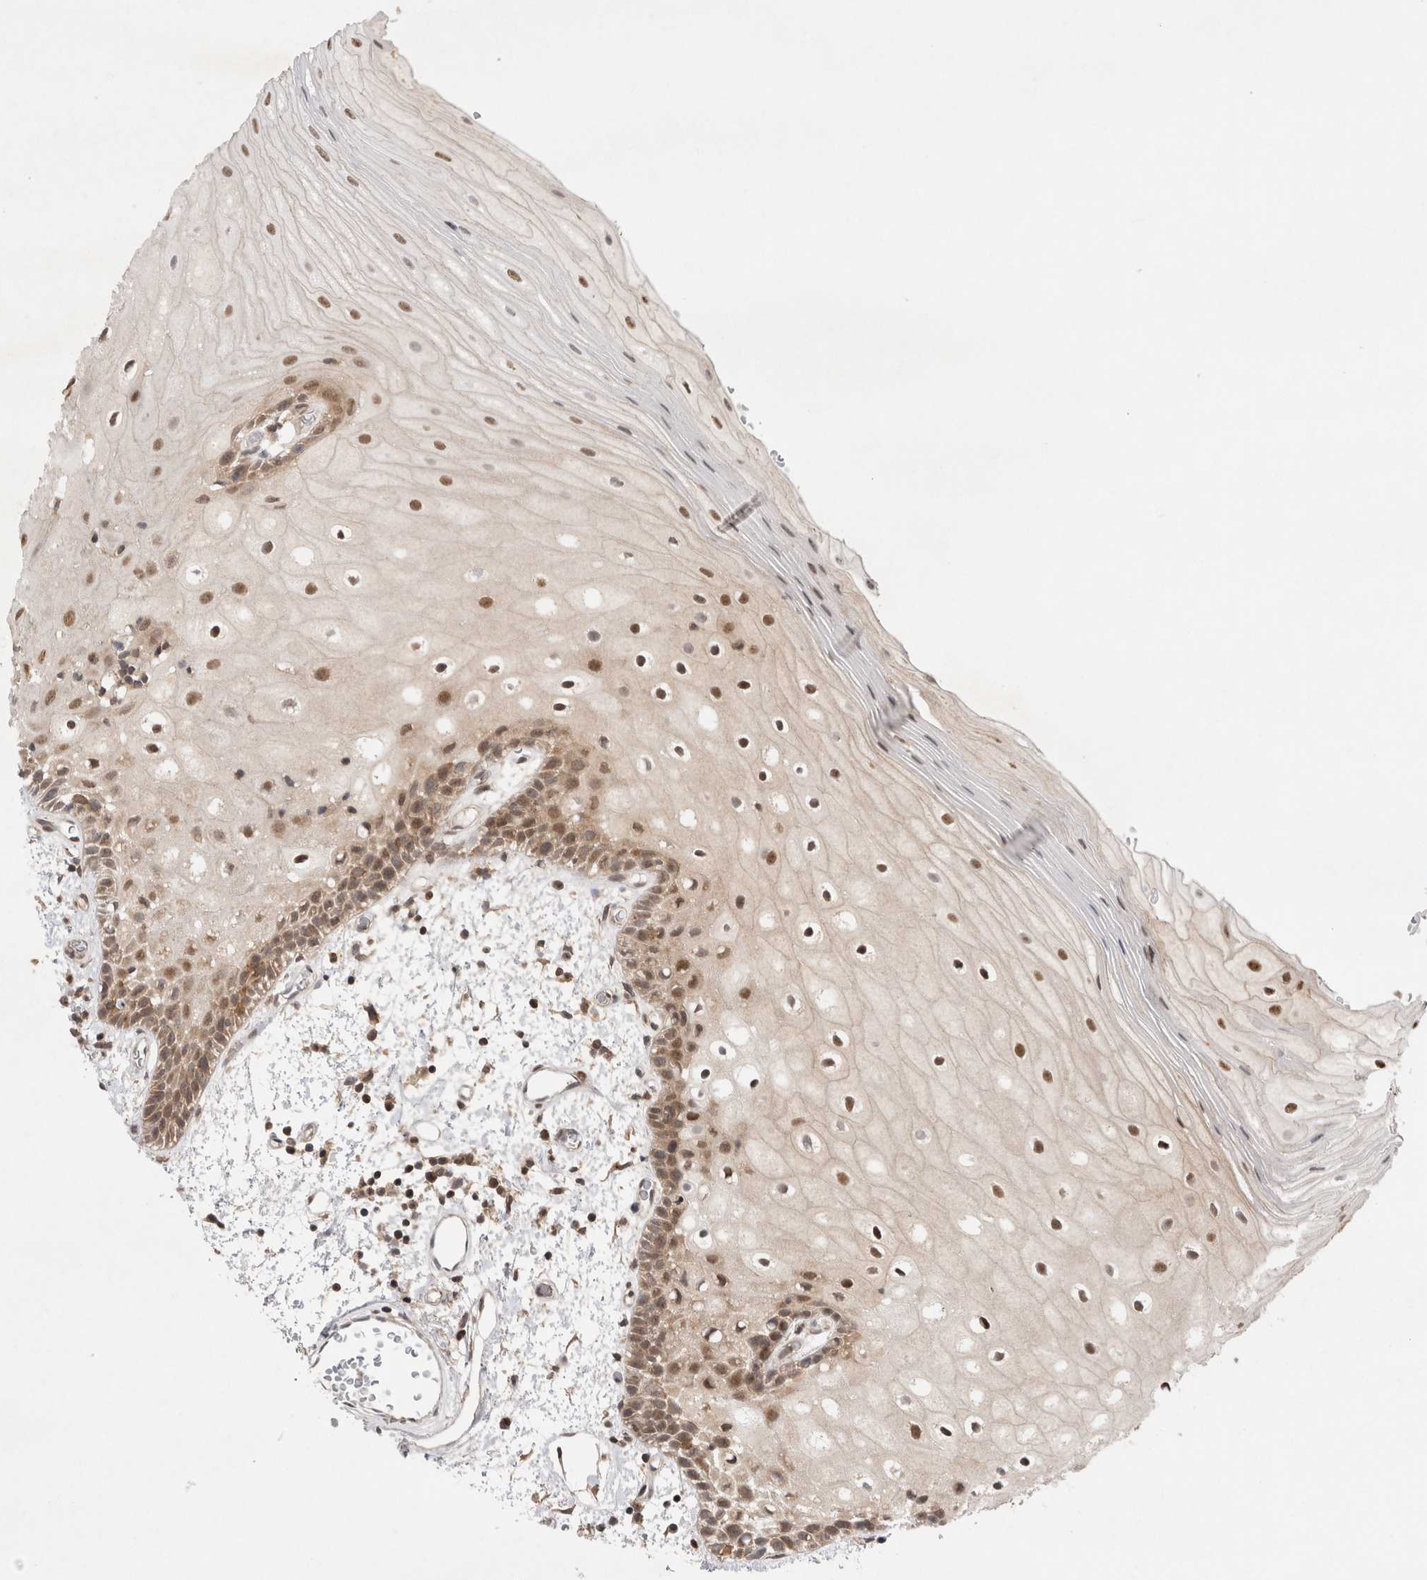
{"staining": {"intensity": "moderate", "quantity": "25%-75%", "location": "cytoplasmic/membranous,nuclear"}, "tissue": "oral mucosa", "cell_type": "Squamous epithelial cells", "image_type": "normal", "snomed": [{"axis": "morphology", "description": "Normal tissue, NOS"}, {"axis": "topography", "description": "Oral tissue"}], "caption": "About 25%-75% of squamous epithelial cells in benign oral mucosa exhibit moderate cytoplasmic/membranous,nuclear protein positivity as visualized by brown immunohistochemical staining.", "gene": "WIPF2", "patient": {"sex": "male", "age": 52}}